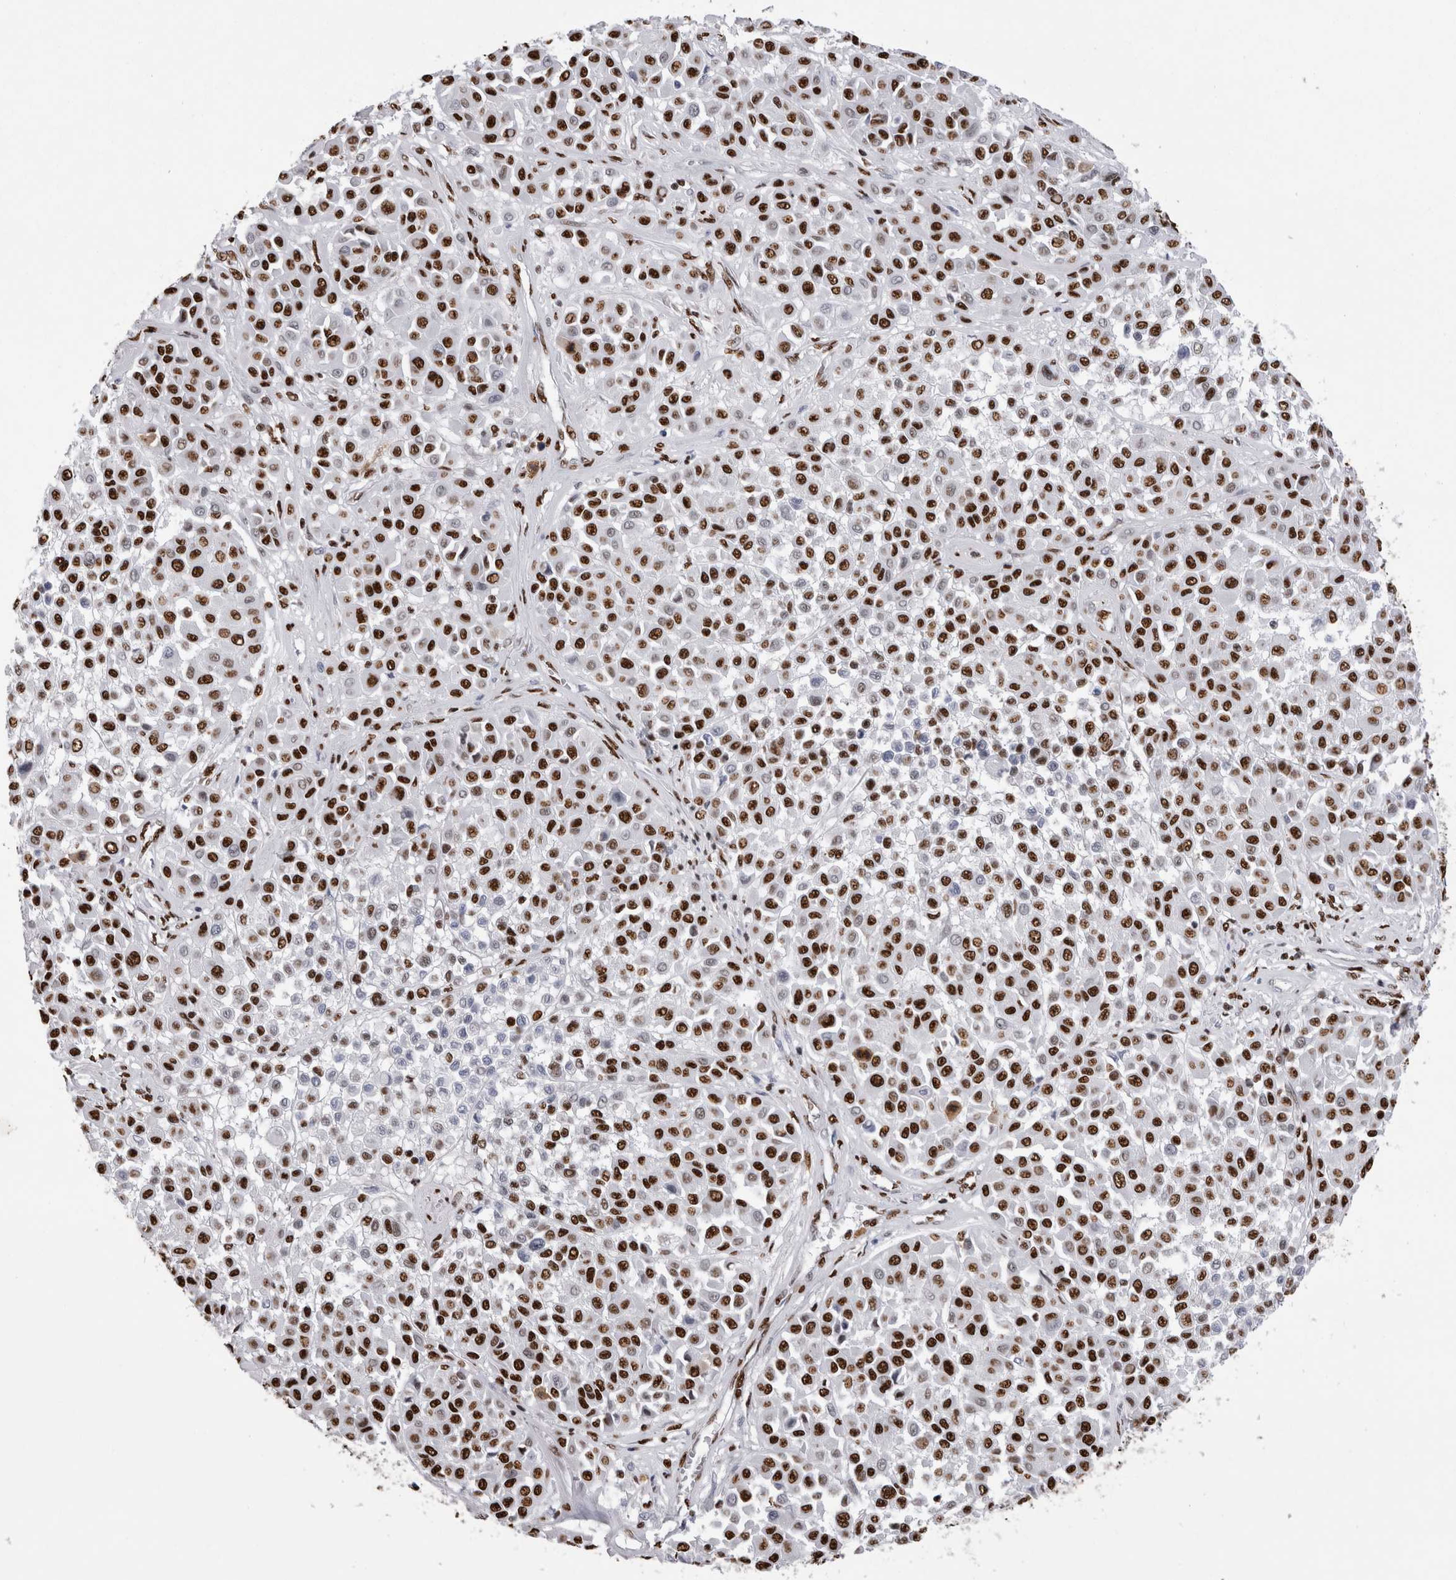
{"staining": {"intensity": "strong", "quantity": ">75%", "location": "nuclear"}, "tissue": "melanoma", "cell_type": "Tumor cells", "image_type": "cancer", "snomed": [{"axis": "morphology", "description": "Malignant melanoma, Metastatic site"}, {"axis": "topography", "description": "Soft tissue"}], "caption": "Immunohistochemical staining of human melanoma demonstrates high levels of strong nuclear staining in approximately >75% of tumor cells.", "gene": "ALPK3", "patient": {"sex": "male", "age": 41}}